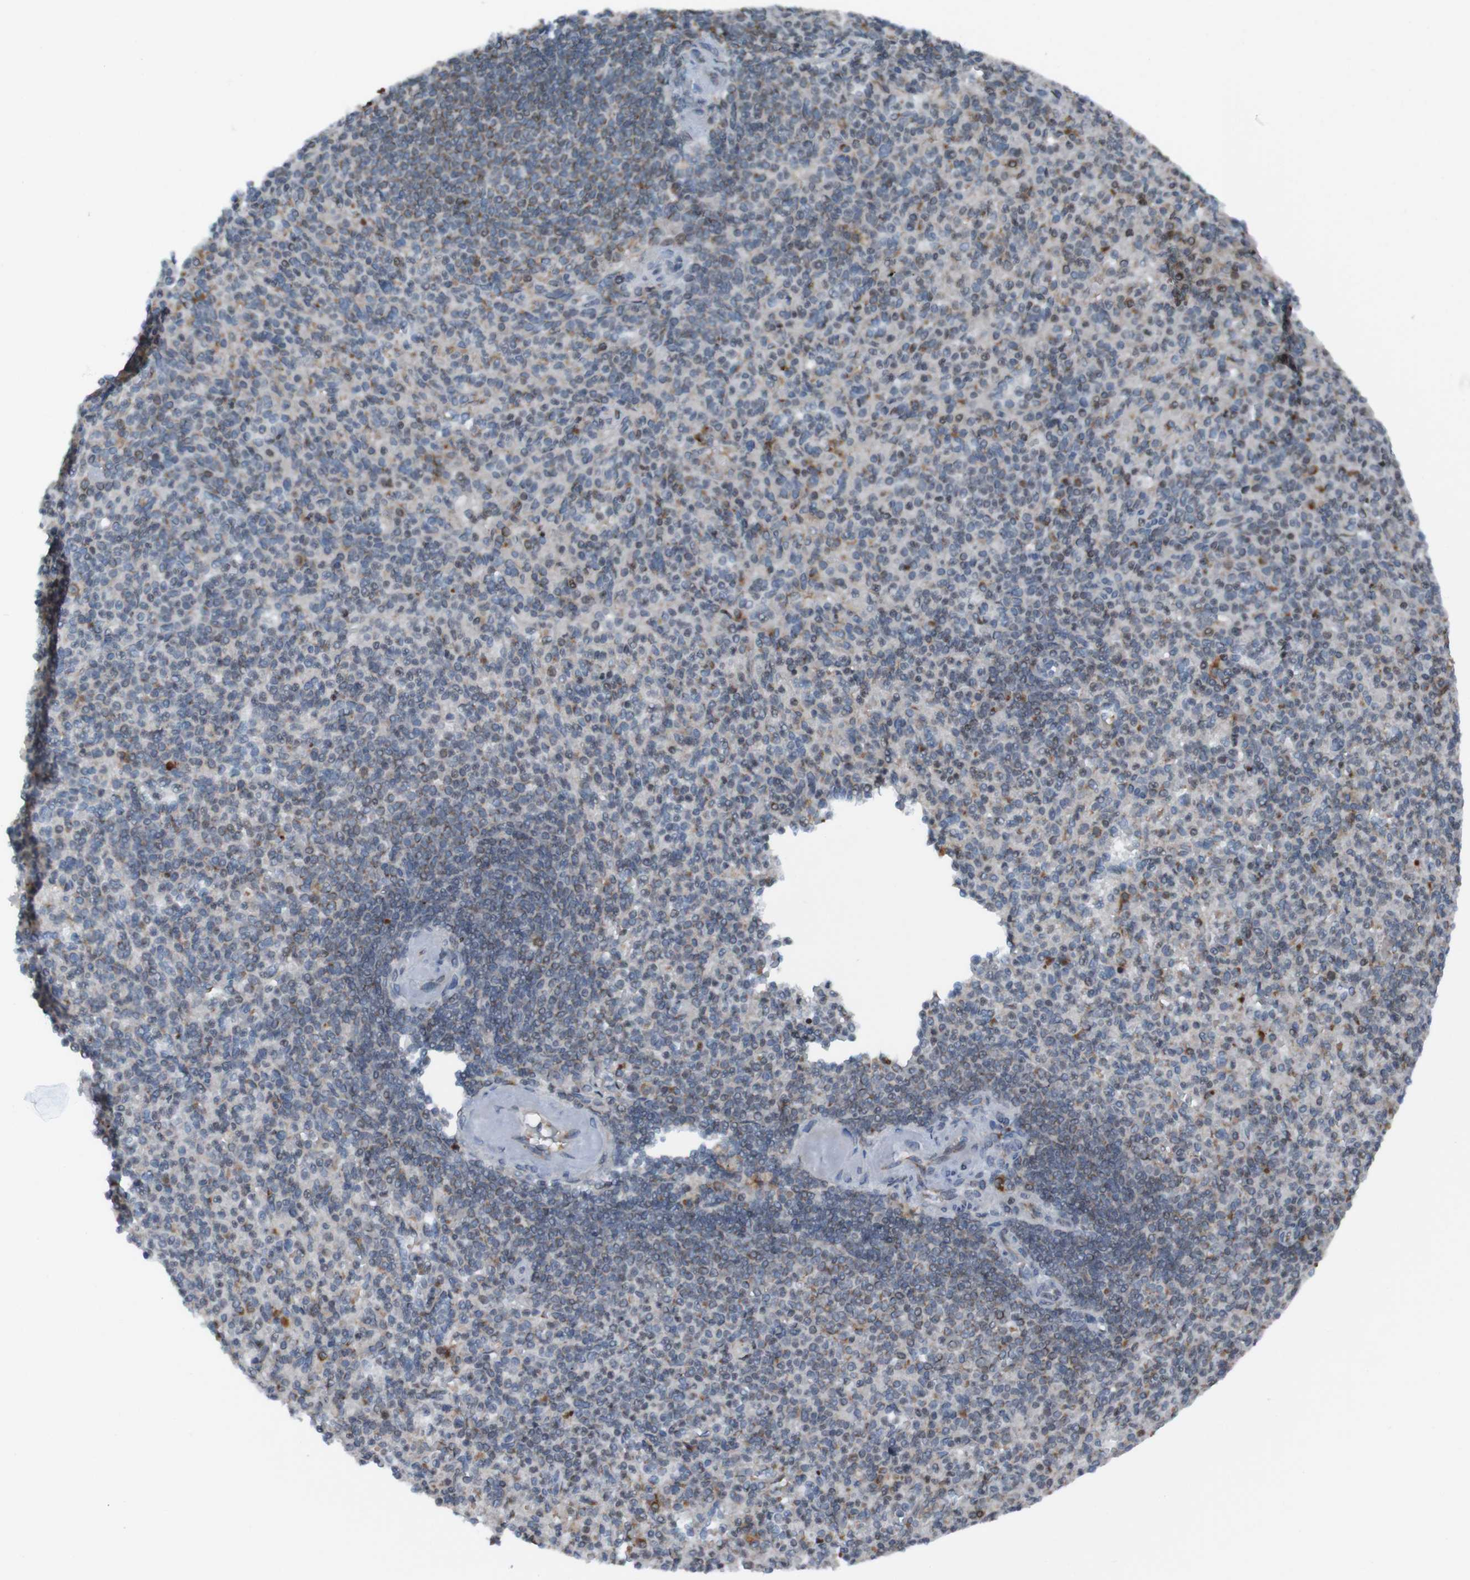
{"staining": {"intensity": "weak", "quantity": "<25%", "location": "cytoplasmic/membranous"}, "tissue": "spleen", "cell_type": "Cells in red pulp", "image_type": "normal", "snomed": [{"axis": "morphology", "description": "Normal tissue, NOS"}, {"axis": "topography", "description": "Spleen"}], "caption": "A high-resolution photomicrograph shows immunohistochemistry staining of unremarkable spleen, which displays no significant expression in cells in red pulp.", "gene": "UNG", "patient": {"sex": "female", "age": 74}}